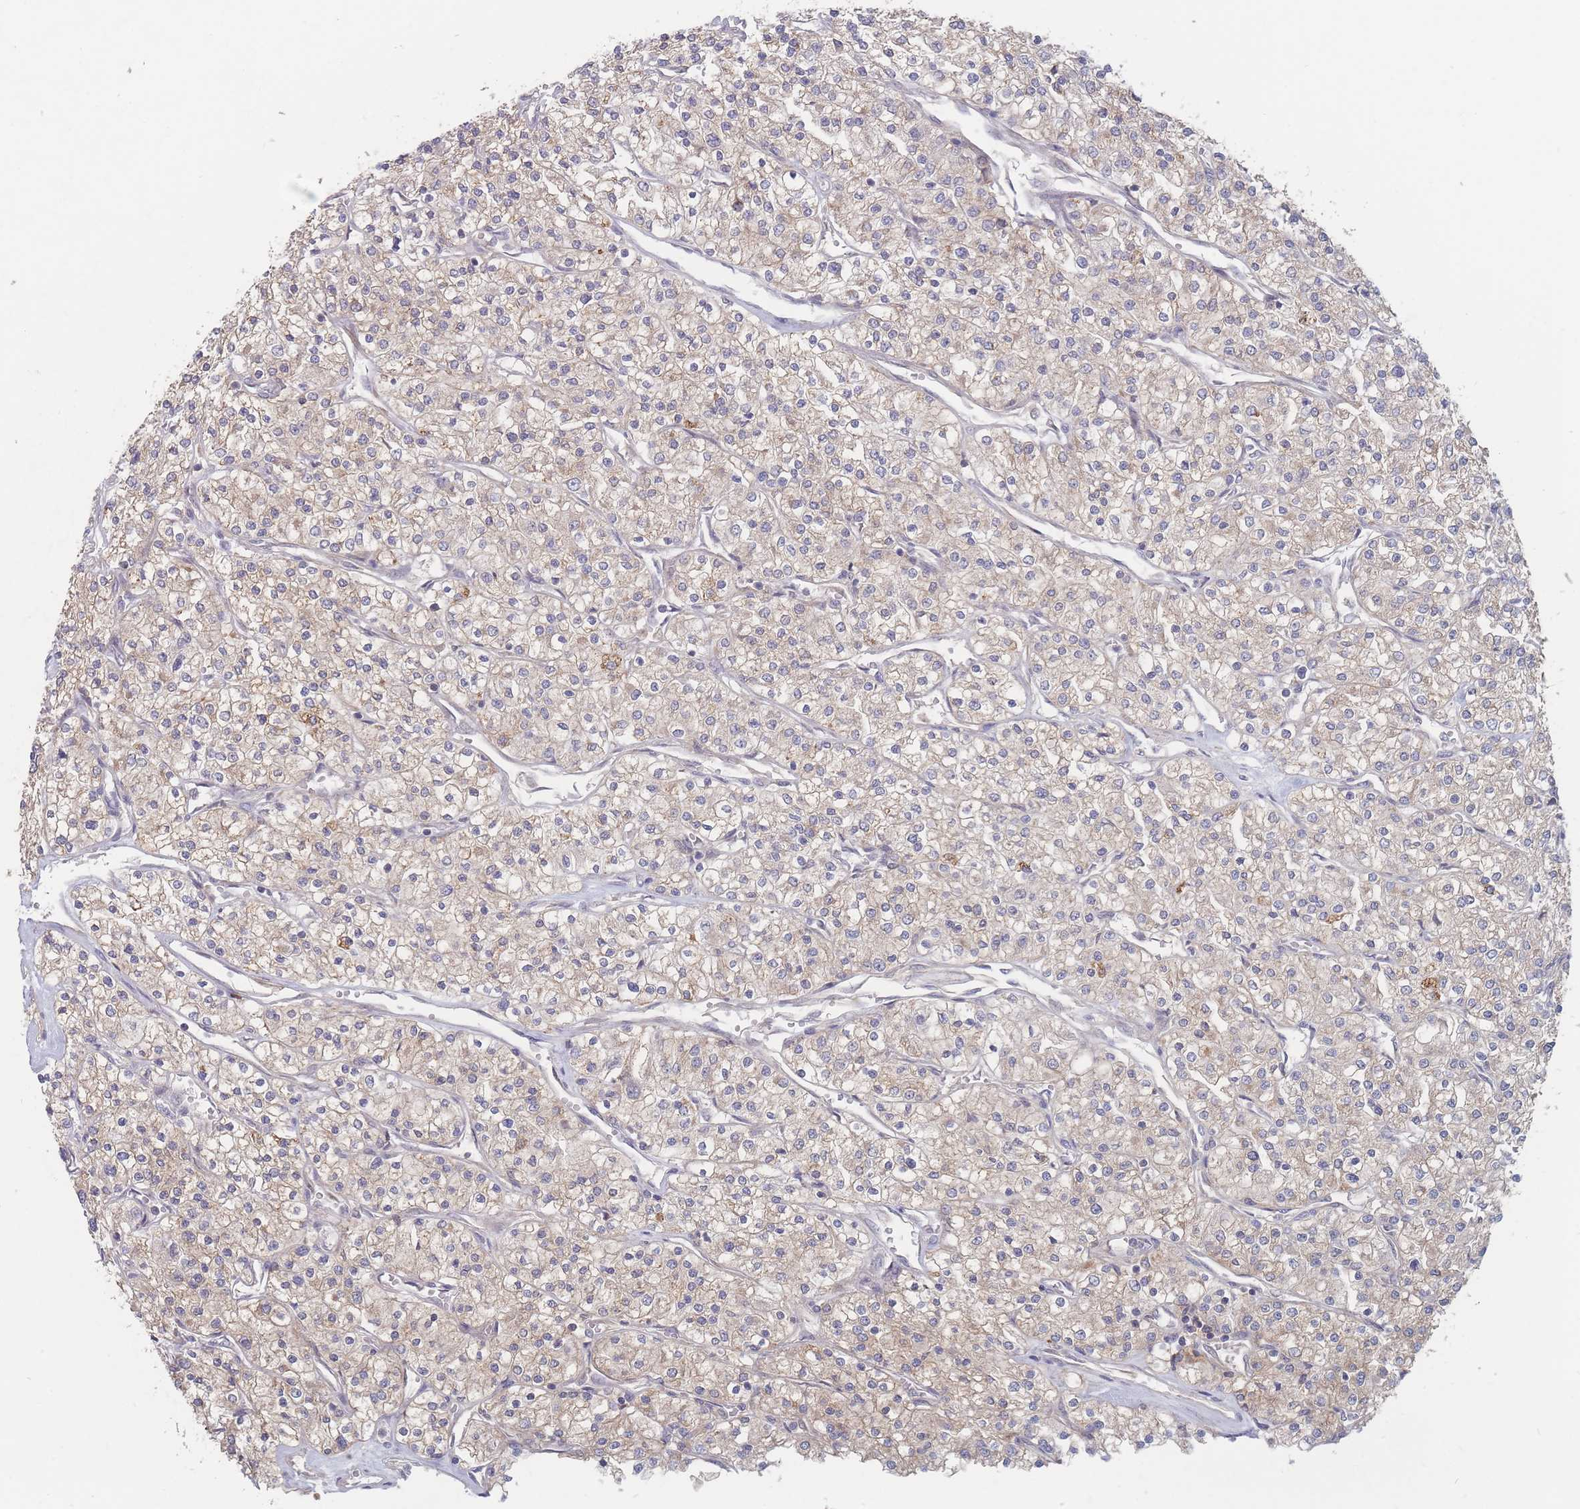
{"staining": {"intensity": "moderate", "quantity": "25%-75%", "location": "cytoplasmic/membranous"}, "tissue": "renal cancer", "cell_type": "Tumor cells", "image_type": "cancer", "snomed": [{"axis": "morphology", "description": "Adenocarcinoma, NOS"}, {"axis": "topography", "description": "Kidney"}], "caption": "Protein staining of renal adenocarcinoma tissue shows moderate cytoplasmic/membranous staining in about 25%-75% of tumor cells. The staining is performed using DAB brown chromogen to label protein expression. The nuclei are counter-stained blue using hematoxylin.", "gene": "EFCC1", "patient": {"sex": "male", "age": 80}}